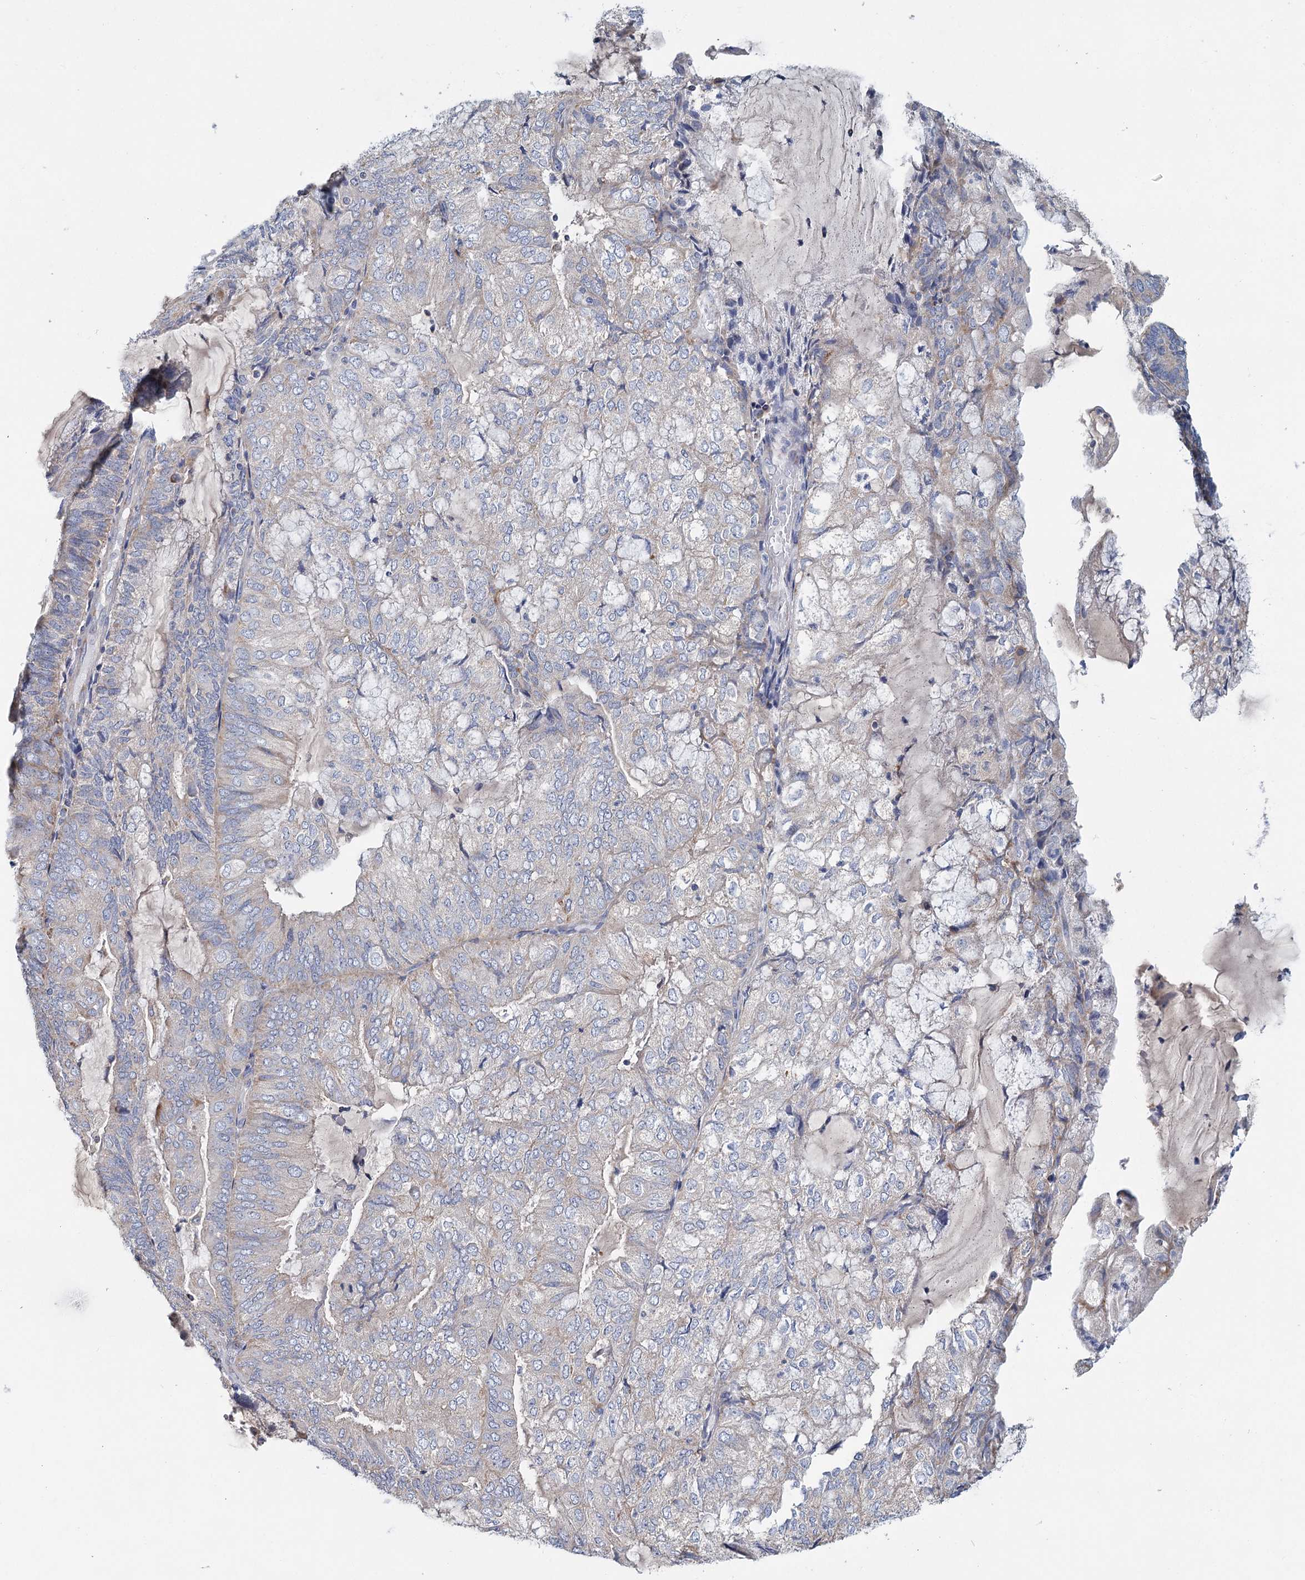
{"staining": {"intensity": "negative", "quantity": "none", "location": "none"}, "tissue": "endometrial cancer", "cell_type": "Tumor cells", "image_type": "cancer", "snomed": [{"axis": "morphology", "description": "Adenocarcinoma, NOS"}, {"axis": "topography", "description": "Endometrium"}], "caption": "This is an immunohistochemistry photomicrograph of endometrial cancer. There is no positivity in tumor cells.", "gene": "ANKRD16", "patient": {"sex": "female", "age": 81}}